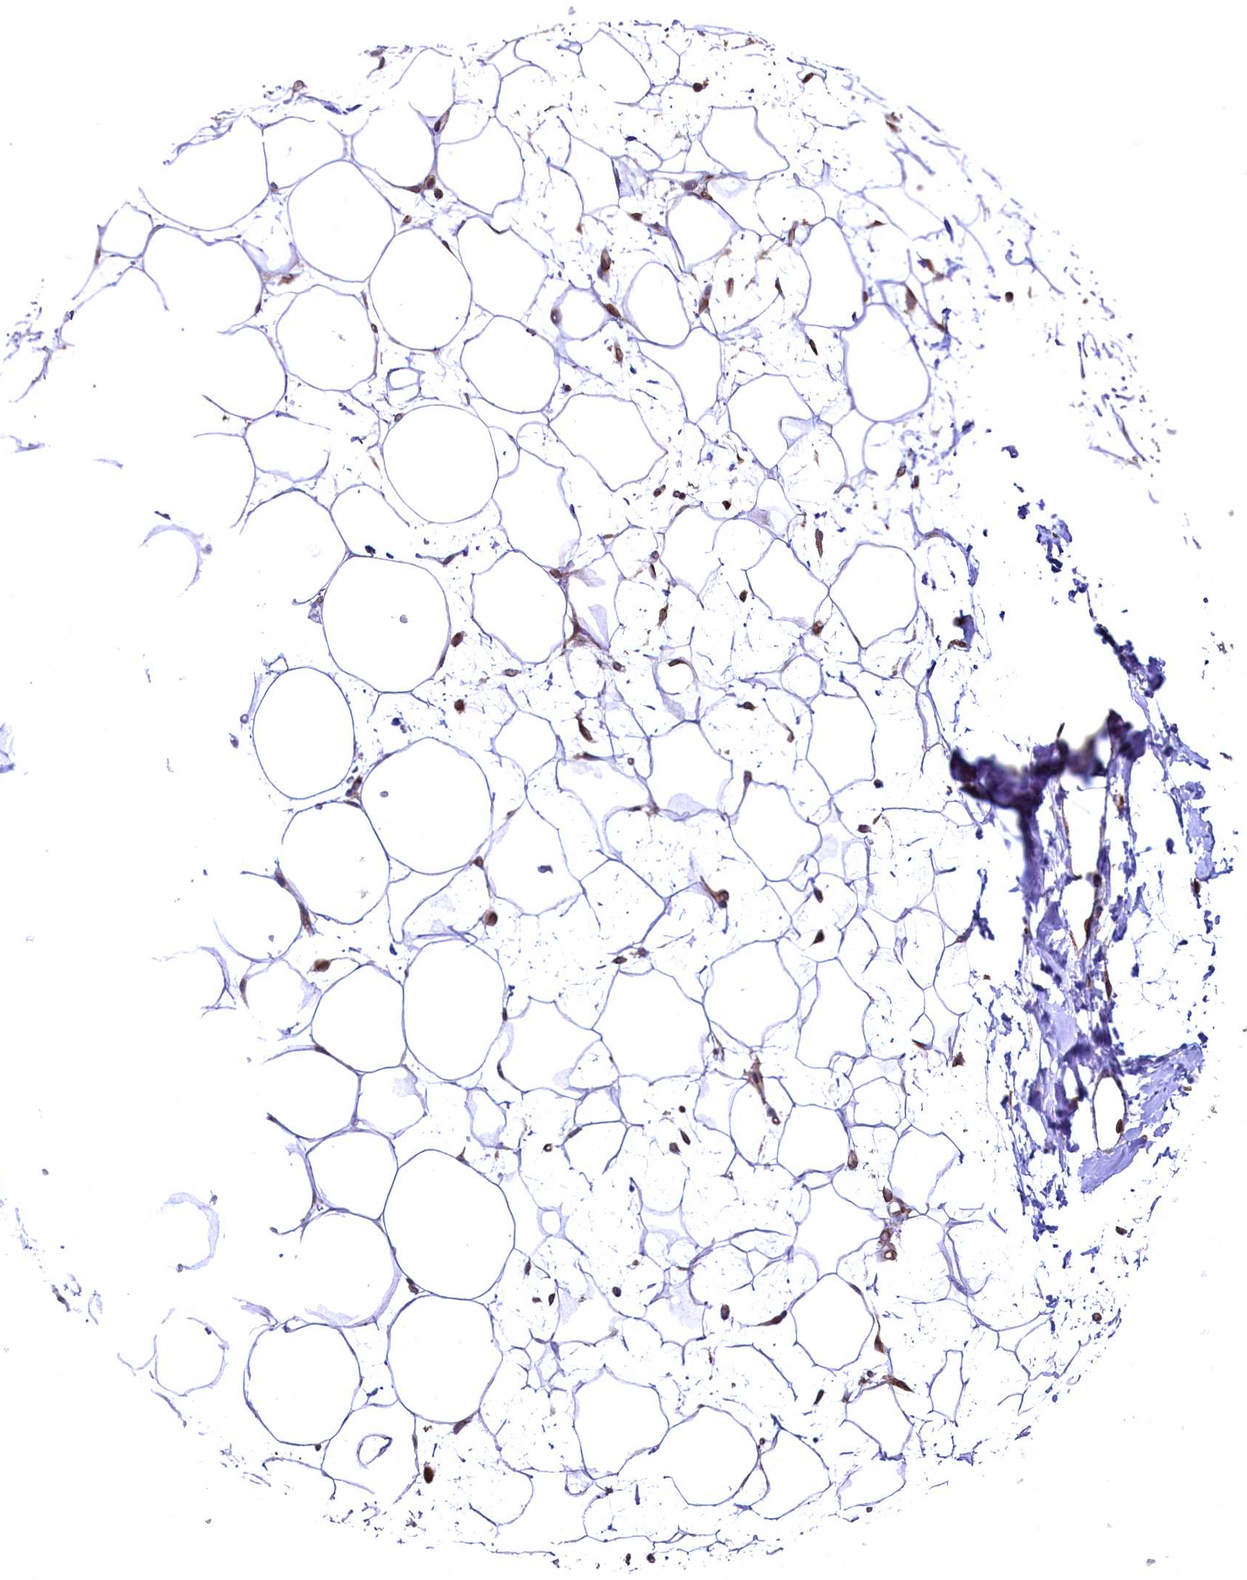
{"staining": {"intensity": "negative", "quantity": "none", "location": "none"}, "tissue": "adipose tissue", "cell_type": "Adipocytes", "image_type": "normal", "snomed": [{"axis": "morphology", "description": "Normal tissue, NOS"}, {"axis": "topography", "description": "Breast"}], "caption": "DAB (3,3'-diaminobenzidine) immunohistochemical staining of normal adipose tissue exhibits no significant staining in adipocytes.", "gene": "SVIP", "patient": {"sex": "female", "age": 26}}